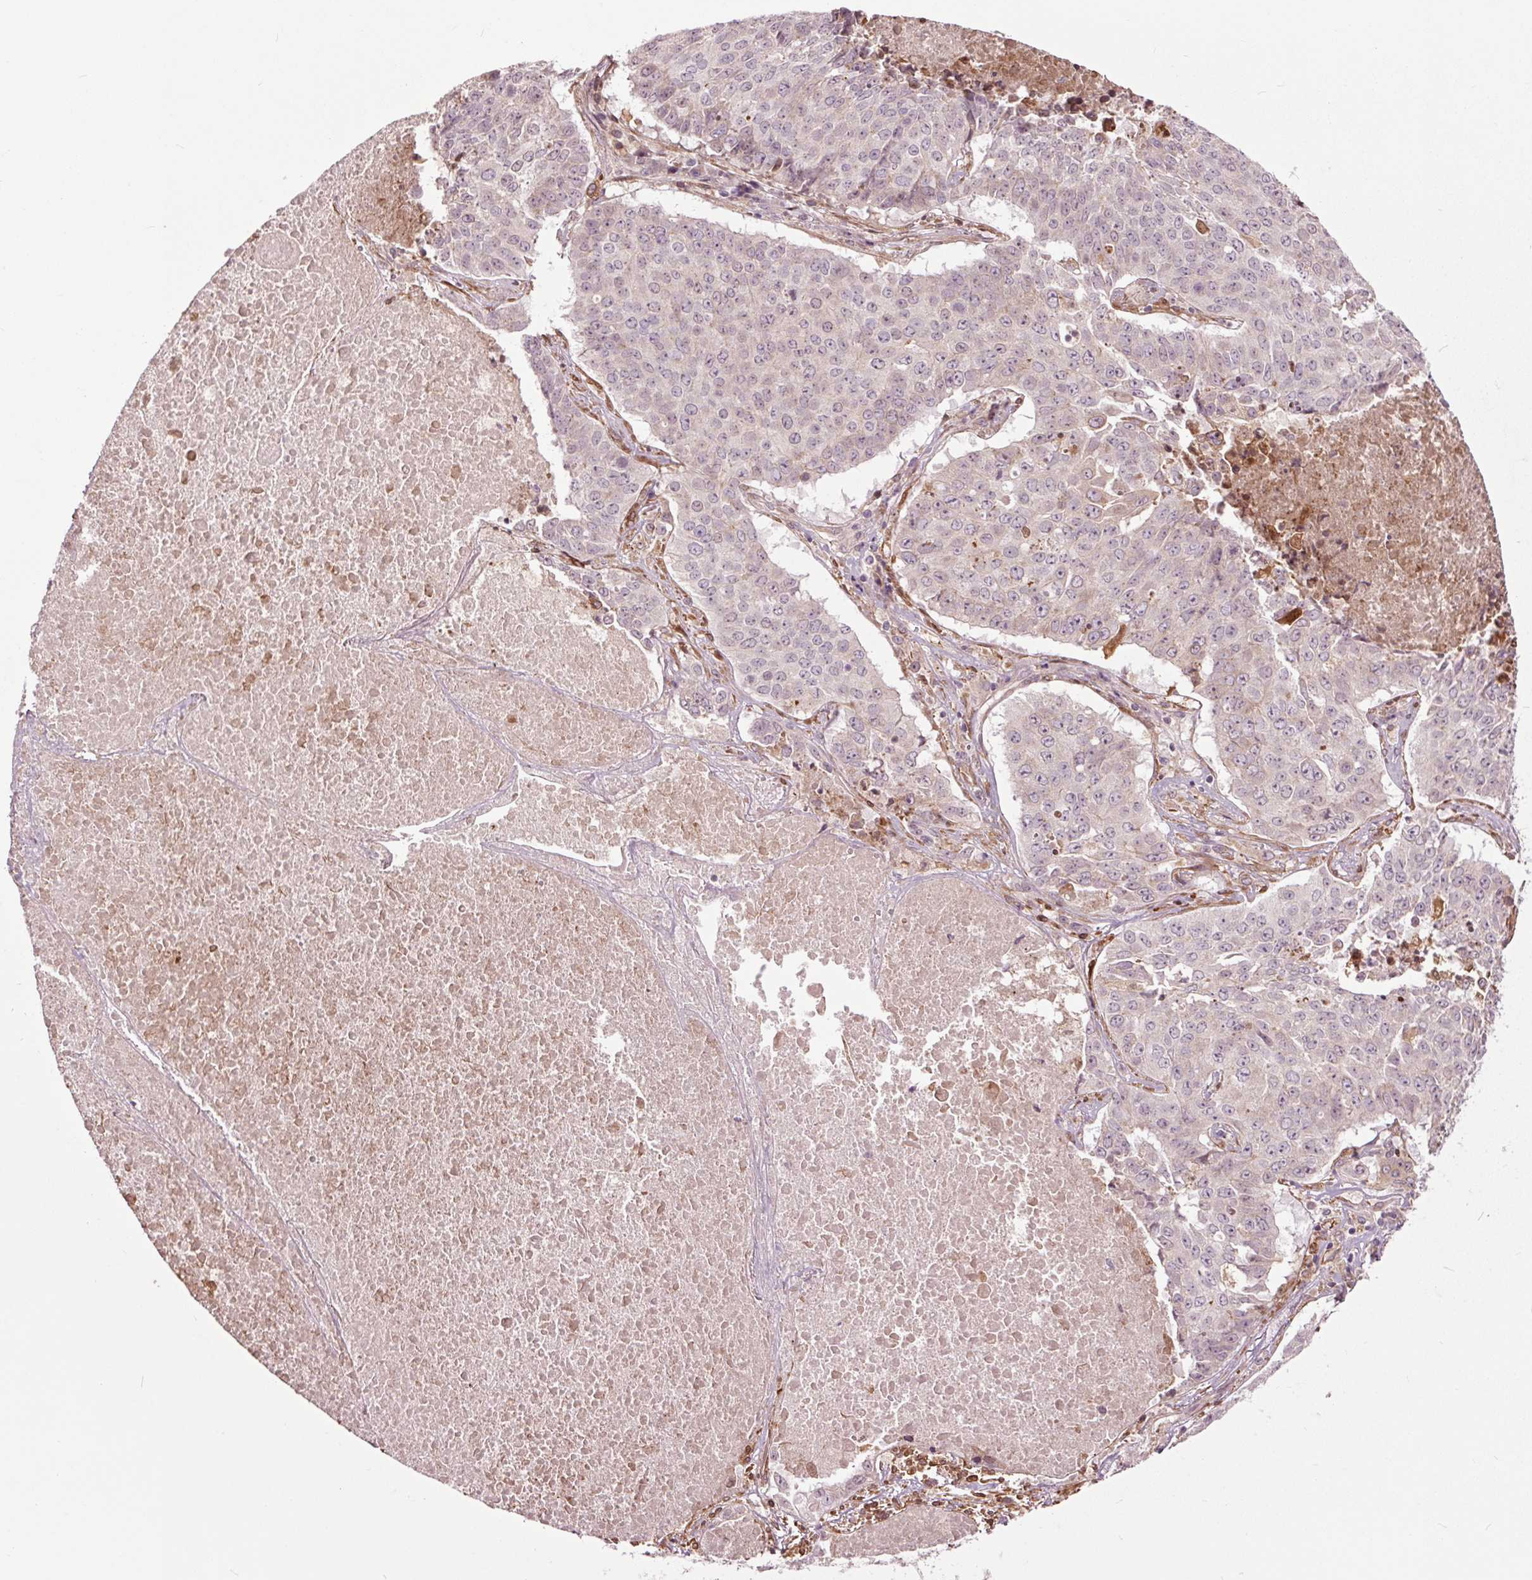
{"staining": {"intensity": "negative", "quantity": "none", "location": "none"}, "tissue": "lung cancer", "cell_type": "Tumor cells", "image_type": "cancer", "snomed": [{"axis": "morphology", "description": "Normal tissue, NOS"}, {"axis": "morphology", "description": "Squamous cell carcinoma, NOS"}, {"axis": "topography", "description": "Bronchus"}, {"axis": "topography", "description": "Lung"}], "caption": "This is an immunohistochemistry image of human lung squamous cell carcinoma. There is no expression in tumor cells.", "gene": "HAUS5", "patient": {"sex": "male", "age": 64}}